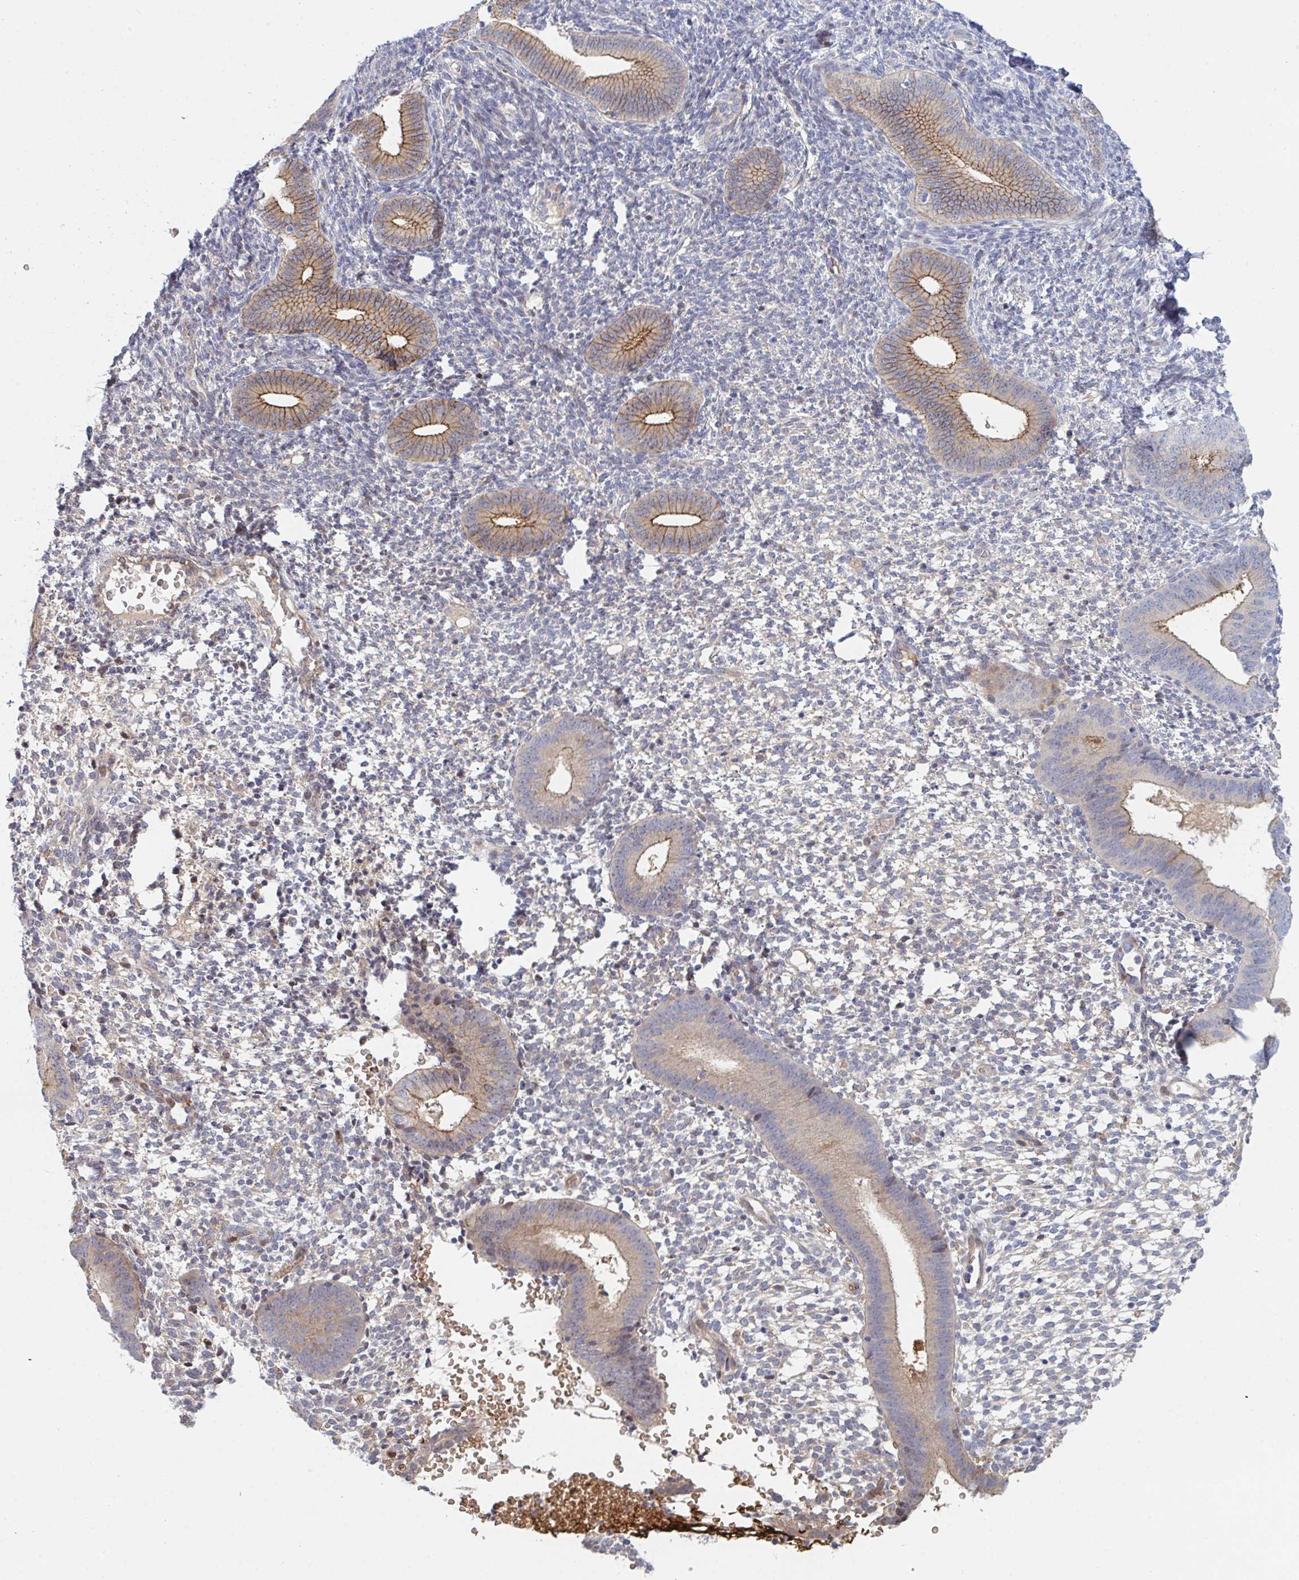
{"staining": {"intensity": "negative", "quantity": "none", "location": "none"}, "tissue": "endometrium", "cell_type": "Cells in endometrial stroma", "image_type": "normal", "snomed": [{"axis": "morphology", "description": "Normal tissue, NOS"}, {"axis": "topography", "description": "Endometrium"}], "caption": "IHC histopathology image of benign human endometrium stained for a protein (brown), which shows no expression in cells in endometrial stroma. The staining was performed using DAB (3,3'-diaminobenzidine) to visualize the protein expression in brown, while the nuclei were stained in blue with hematoxylin (Magnification: 20x).", "gene": "TNFSF4", "patient": {"sex": "female", "age": 40}}